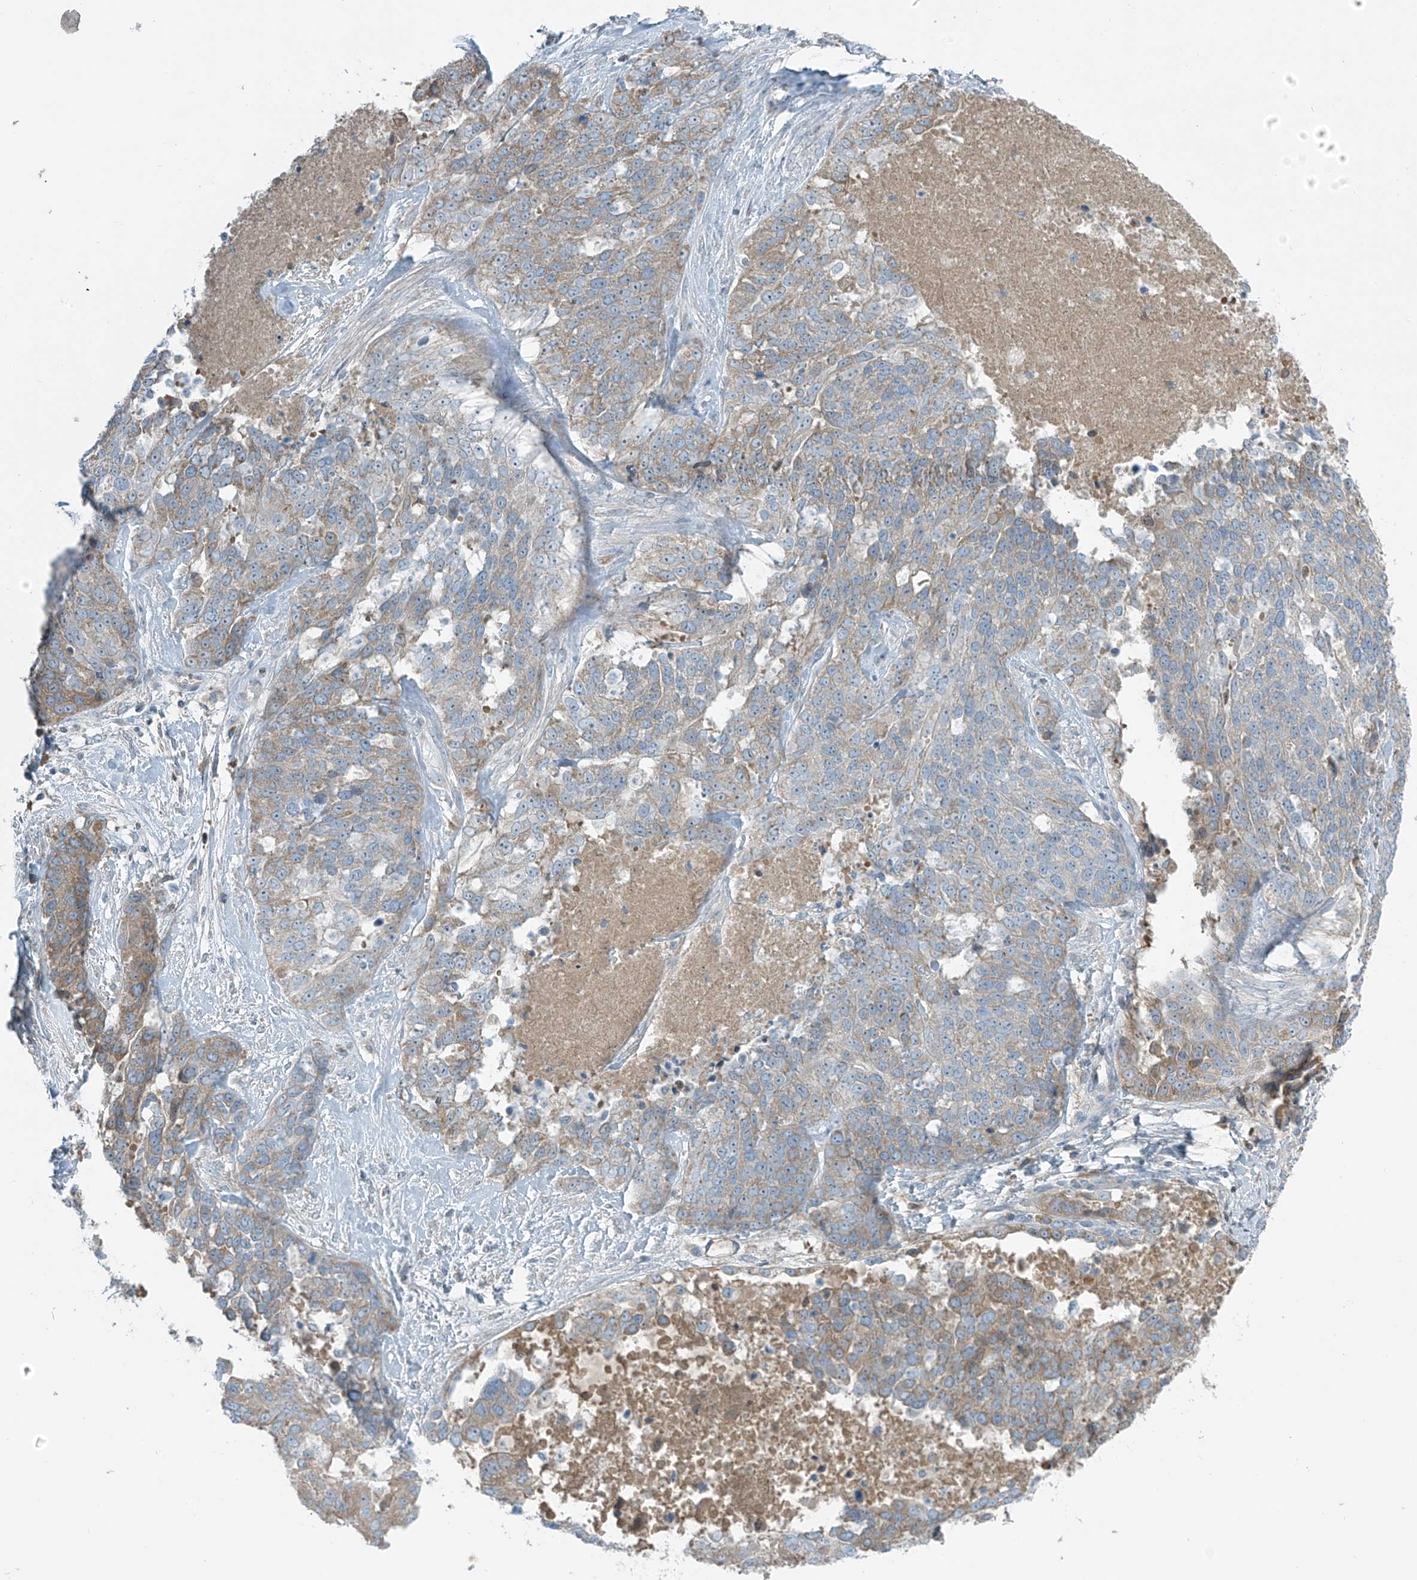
{"staining": {"intensity": "weak", "quantity": "<25%", "location": "cytoplasmic/membranous"}, "tissue": "ovarian cancer", "cell_type": "Tumor cells", "image_type": "cancer", "snomed": [{"axis": "morphology", "description": "Cystadenocarcinoma, serous, NOS"}, {"axis": "topography", "description": "Ovary"}], "caption": "Tumor cells are negative for brown protein staining in serous cystadenocarcinoma (ovarian). (DAB IHC visualized using brightfield microscopy, high magnification).", "gene": "FAM131C", "patient": {"sex": "female", "age": 44}}